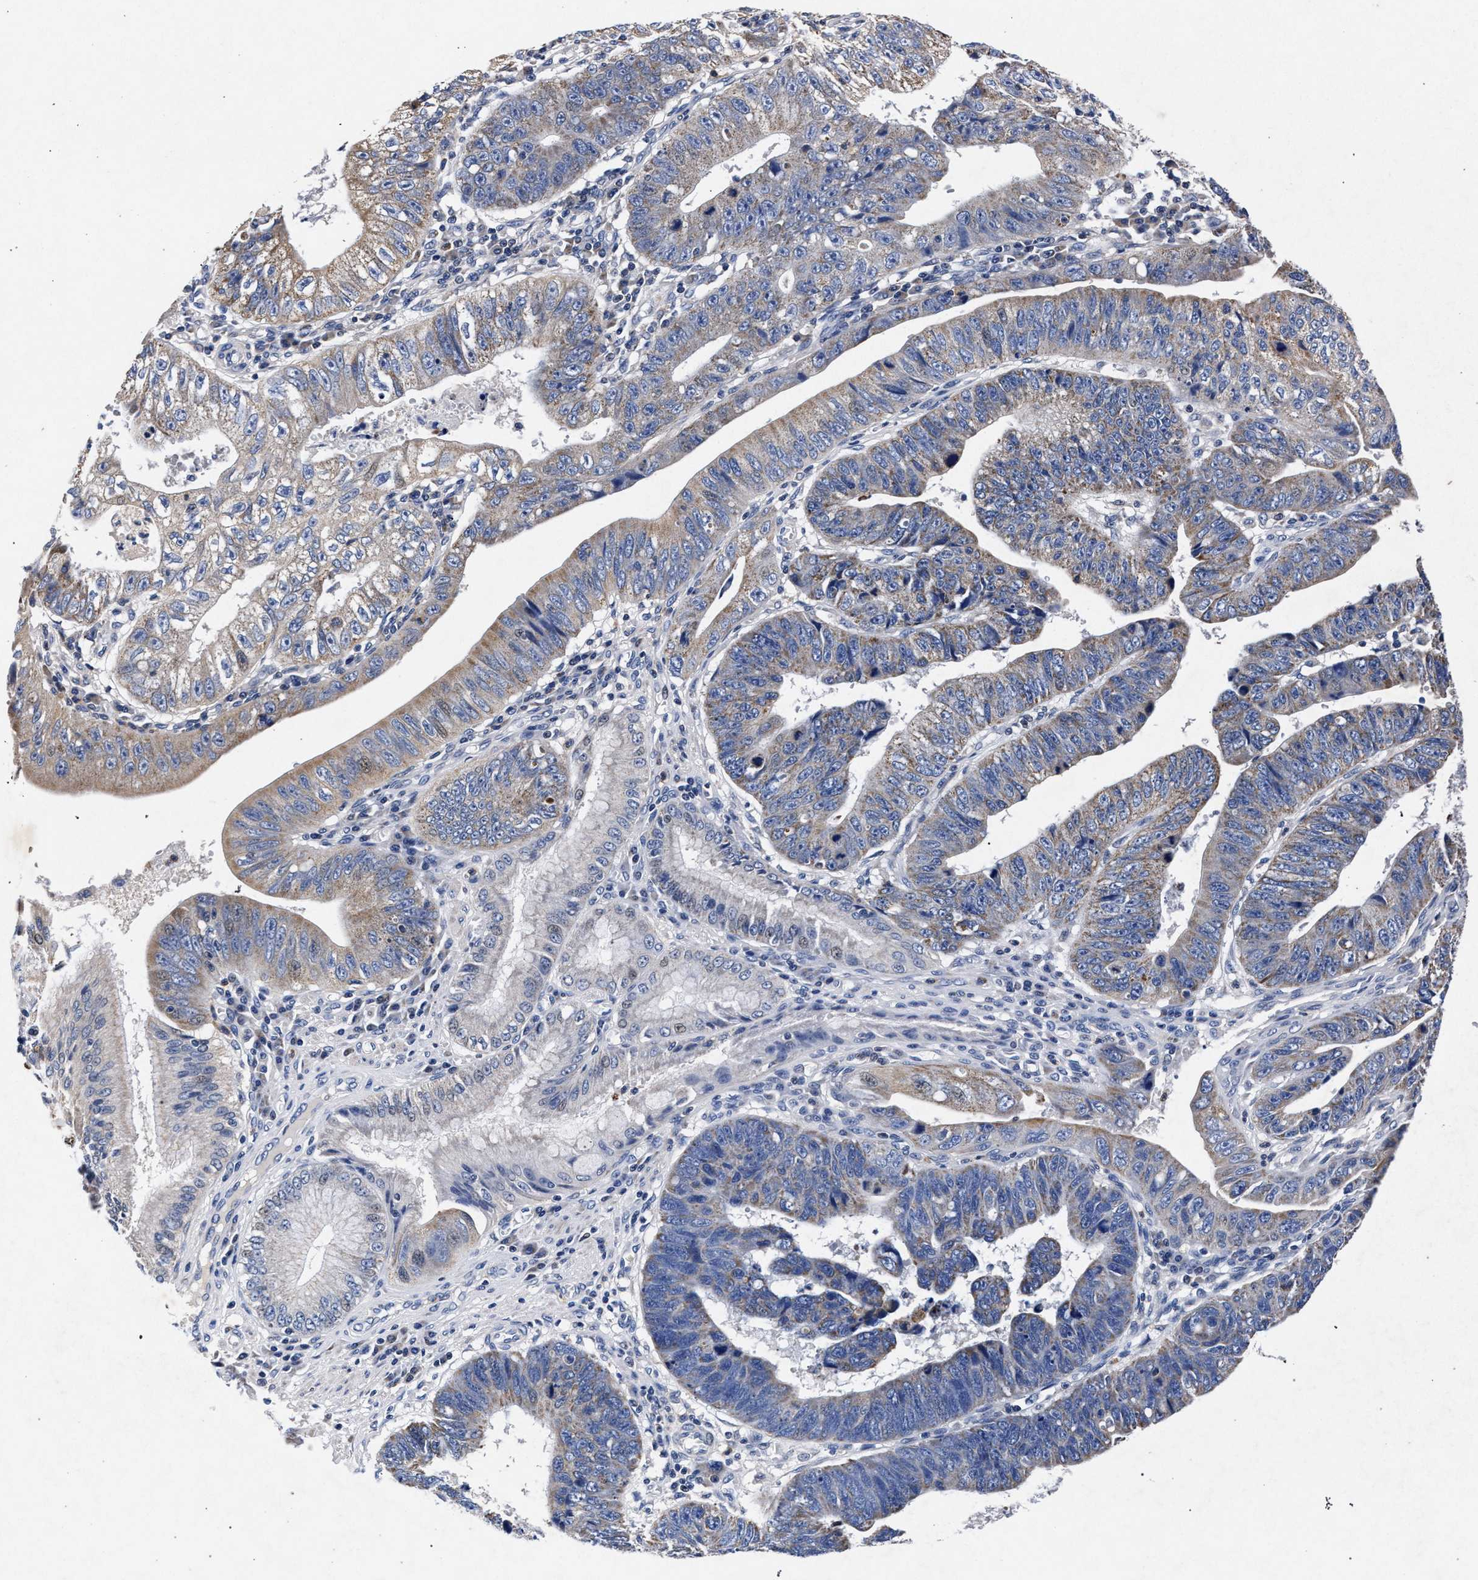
{"staining": {"intensity": "weak", "quantity": "25%-75%", "location": "cytoplasmic/membranous"}, "tissue": "stomach cancer", "cell_type": "Tumor cells", "image_type": "cancer", "snomed": [{"axis": "morphology", "description": "Adenocarcinoma, NOS"}, {"axis": "topography", "description": "Stomach"}], "caption": "Protein staining of adenocarcinoma (stomach) tissue demonstrates weak cytoplasmic/membranous expression in approximately 25%-75% of tumor cells.", "gene": "HSD17B14", "patient": {"sex": "male", "age": 59}}